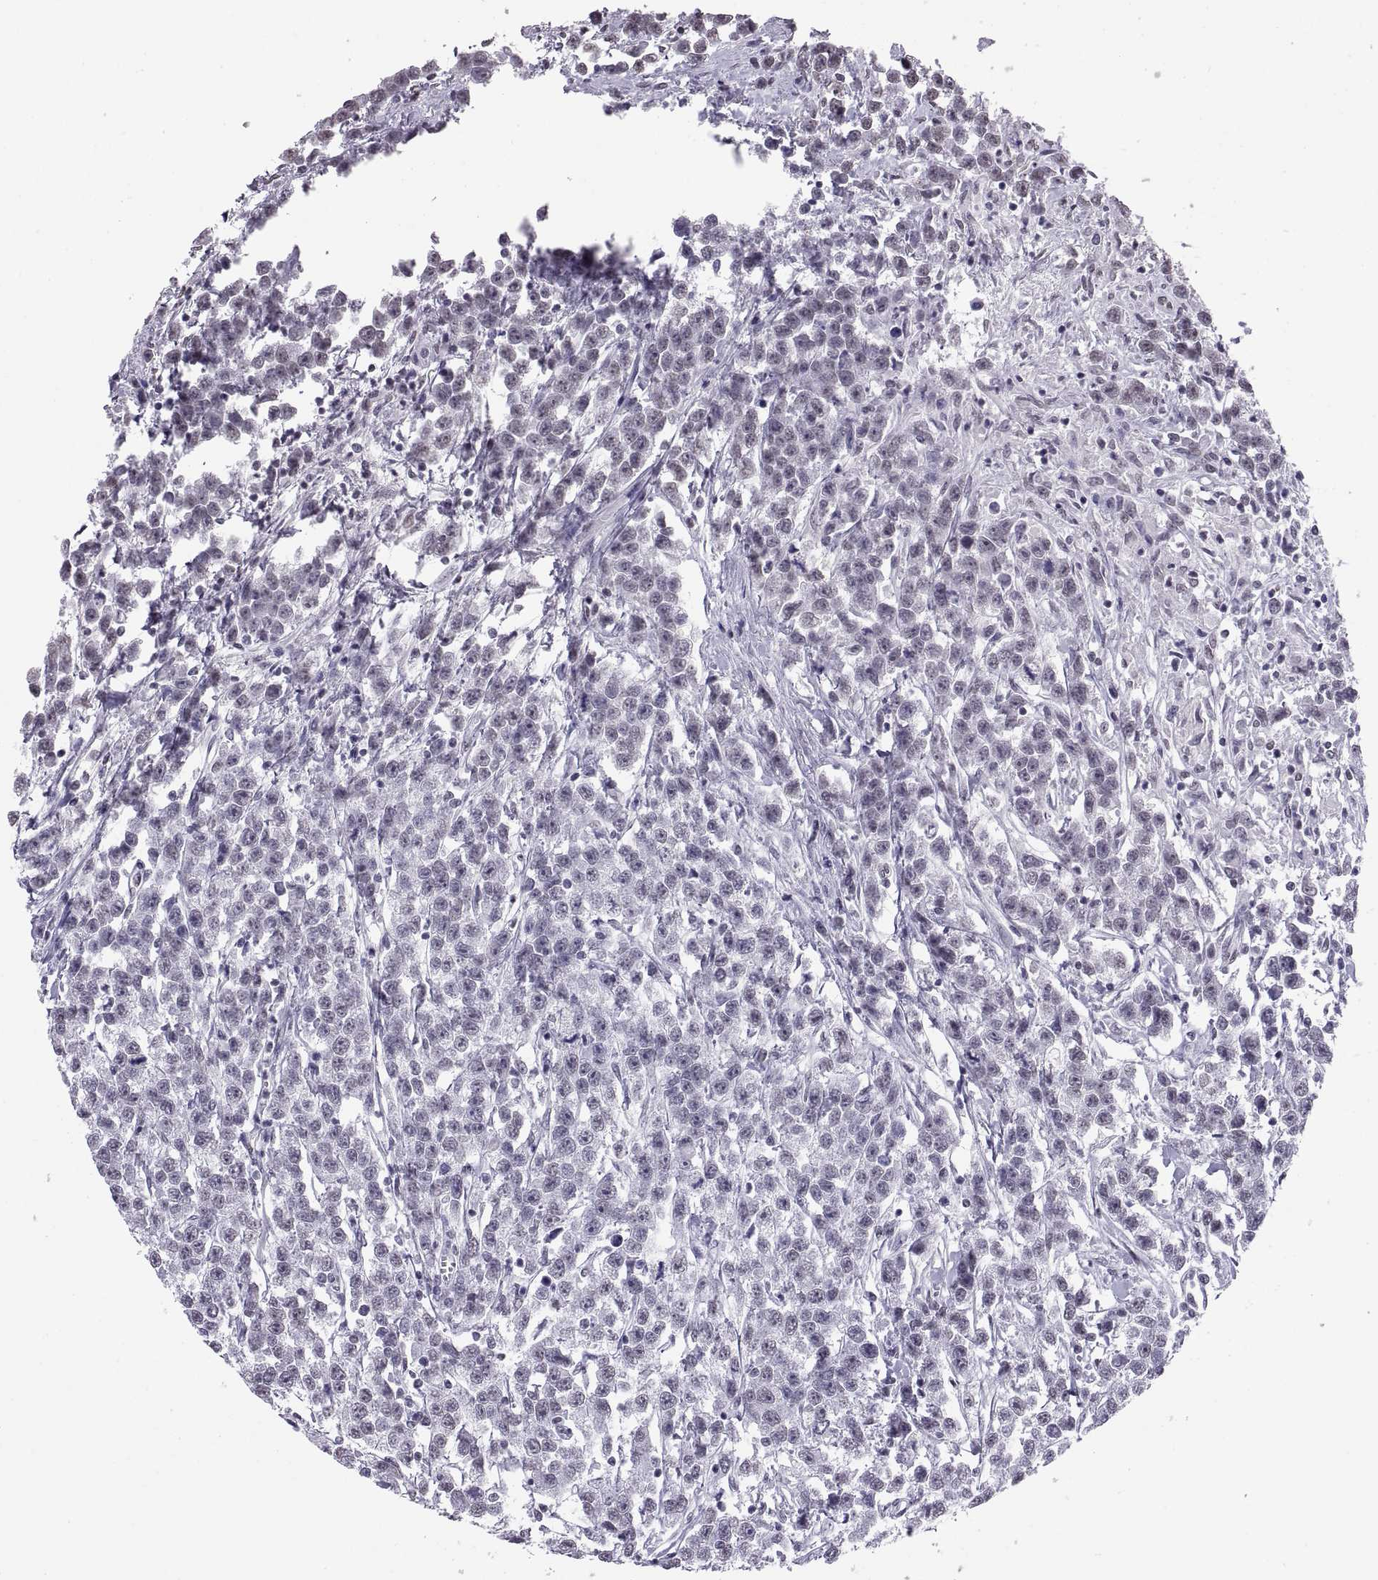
{"staining": {"intensity": "negative", "quantity": "none", "location": "none"}, "tissue": "testis cancer", "cell_type": "Tumor cells", "image_type": "cancer", "snomed": [{"axis": "morphology", "description": "Seminoma, NOS"}, {"axis": "topography", "description": "Testis"}], "caption": "Testis cancer was stained to show a protein in brown. There is no significant staining in tumor cells.", "gene": "CARTPT", "patient": {"sex": "male", "age": 59}}